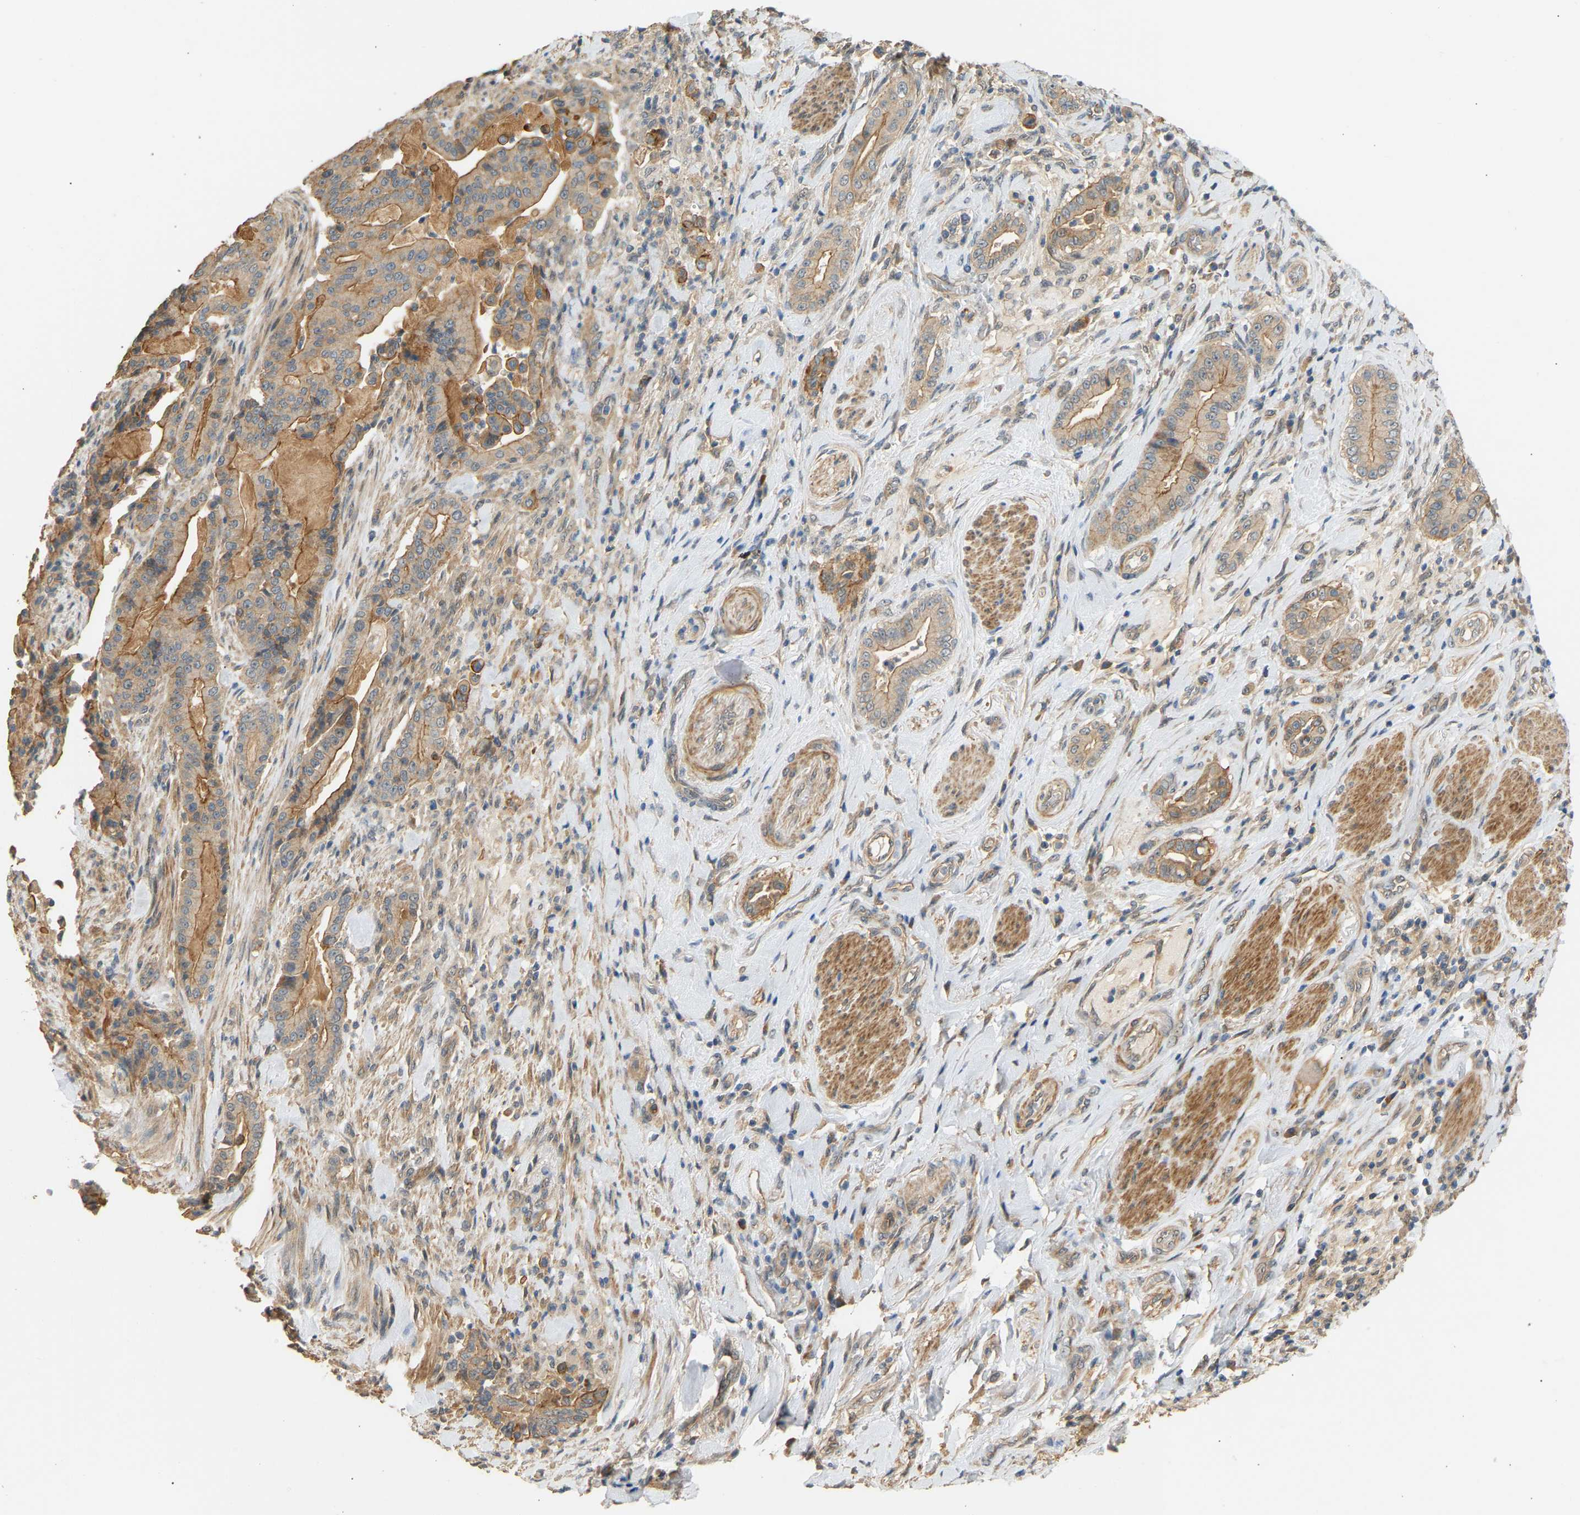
{"staining": {"intensity": "moderate", "quantity": ">75%", "location": "cytoplasmic/membranous"}, "tissue": "pancreatic cancer", "cell_type": "Tumor cells", "image_type": "cancer", "snomed": [{"axis": "morphology", "description": "Normal tissue, NOS"}, {"axis": "morphology", "description": "Adenocarcinoma, NOS"}, {"axis": "topography", "description": "Pancreas"}], "caption": "This photomicrograph displays immunohistochemistry (IHC) staining of adenocarcinoma (pancreatic), with medium moderate cytoplasmic/membranous staining in about >75% of tumor cells.", "gene": "RGL1", "patient": {"sex": "male", "age": 63}}